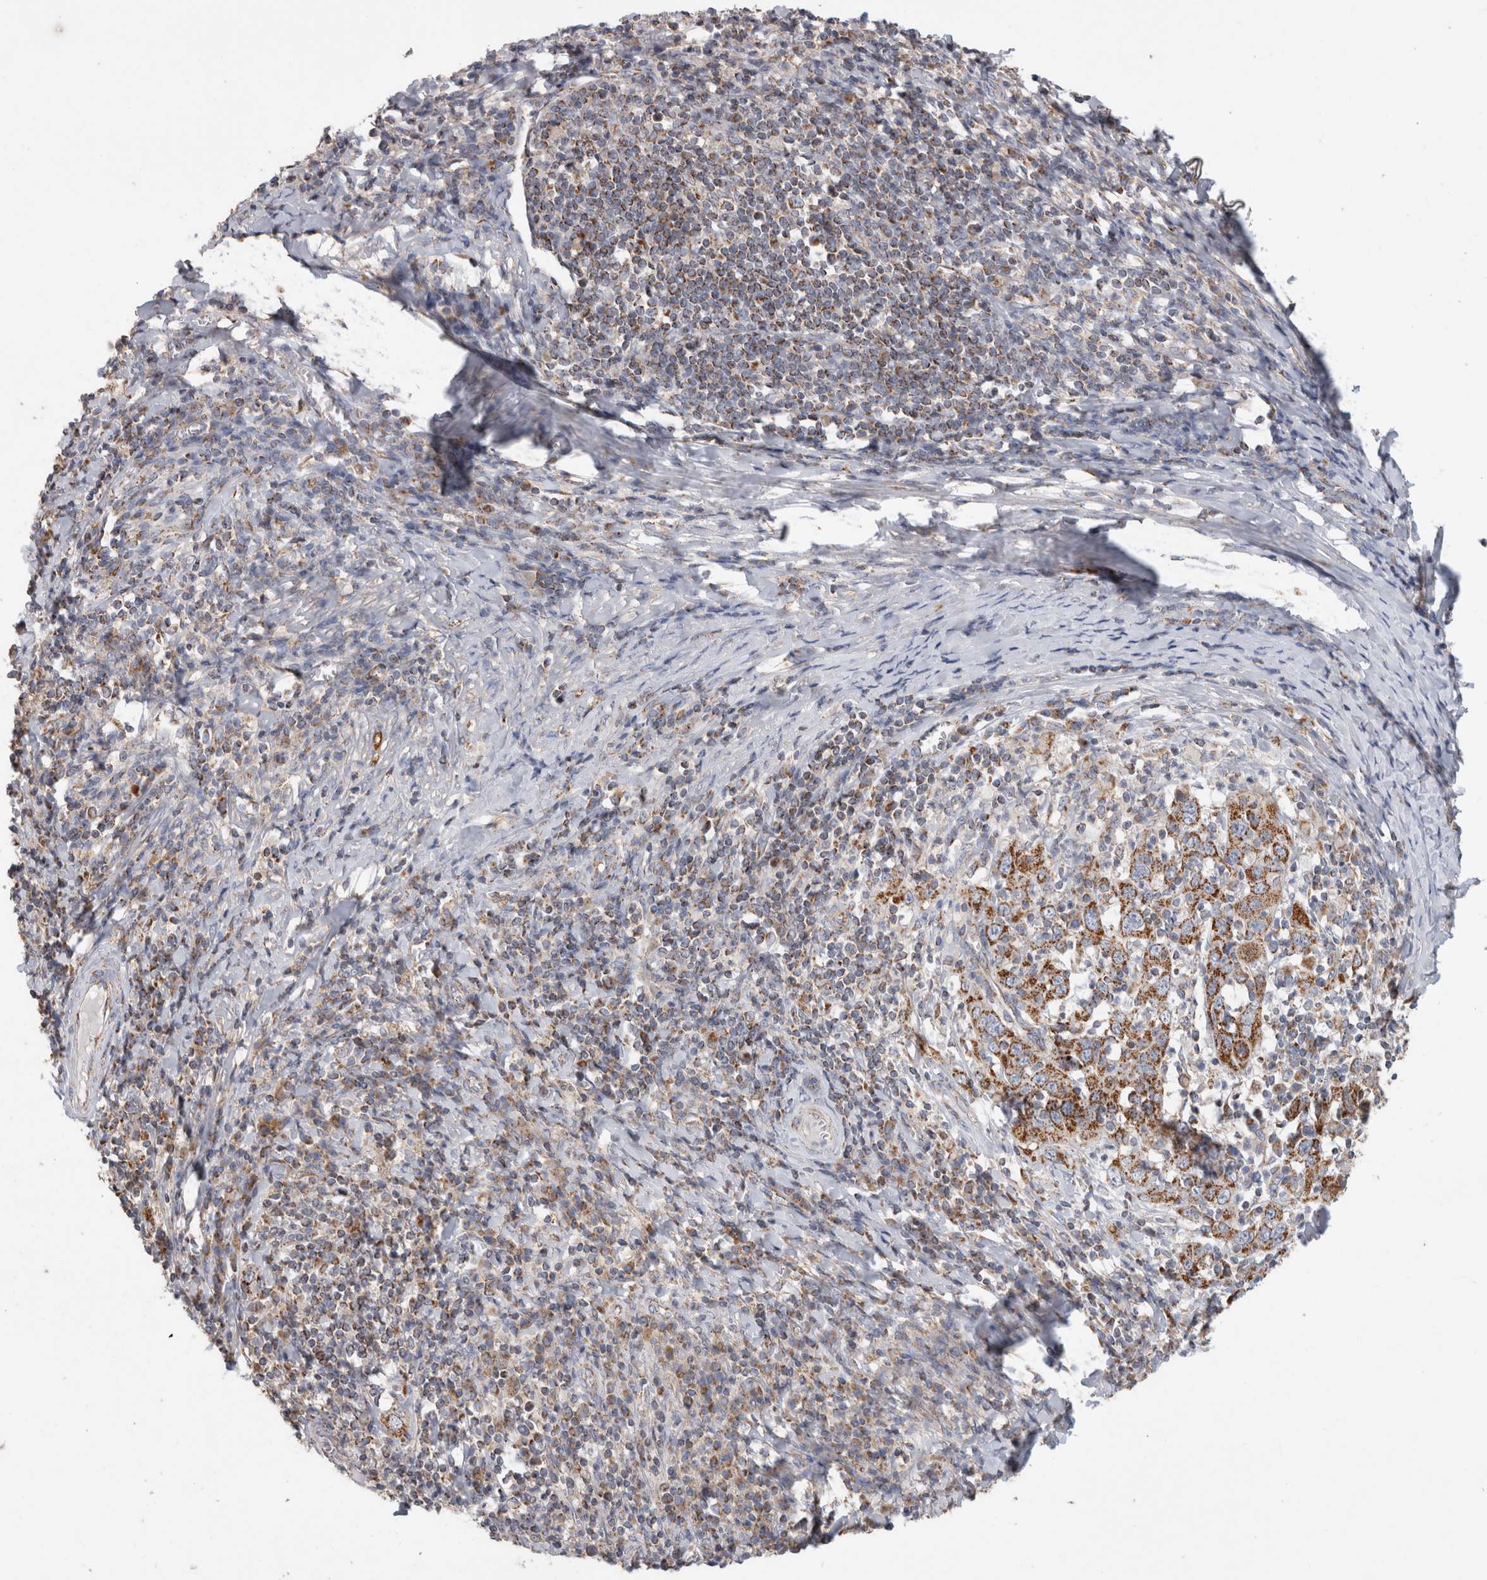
{"staining": {"intensity": "moderate", "quantity": ">75%", "location": "cytoplasmic/membranous"}, "tissue": "cervical cancer", "cell_type": "Tumor cells", "image_type": "cancer", "snomed": [{"axis": "morphology", "description": "Squamous cell carcinoma, NOS"}, {"axis": "topography", "description": "Cervix"}], "caption": "This is a photomicrograph of immunohistochemistry staining of cervical cancer (squamous cell carcinoma), which shows moderate positivity in the cytoplasmic/membranous of tumor cells.", "gene": "IARS2", "patient": {"sex": "female", "age": 46}}